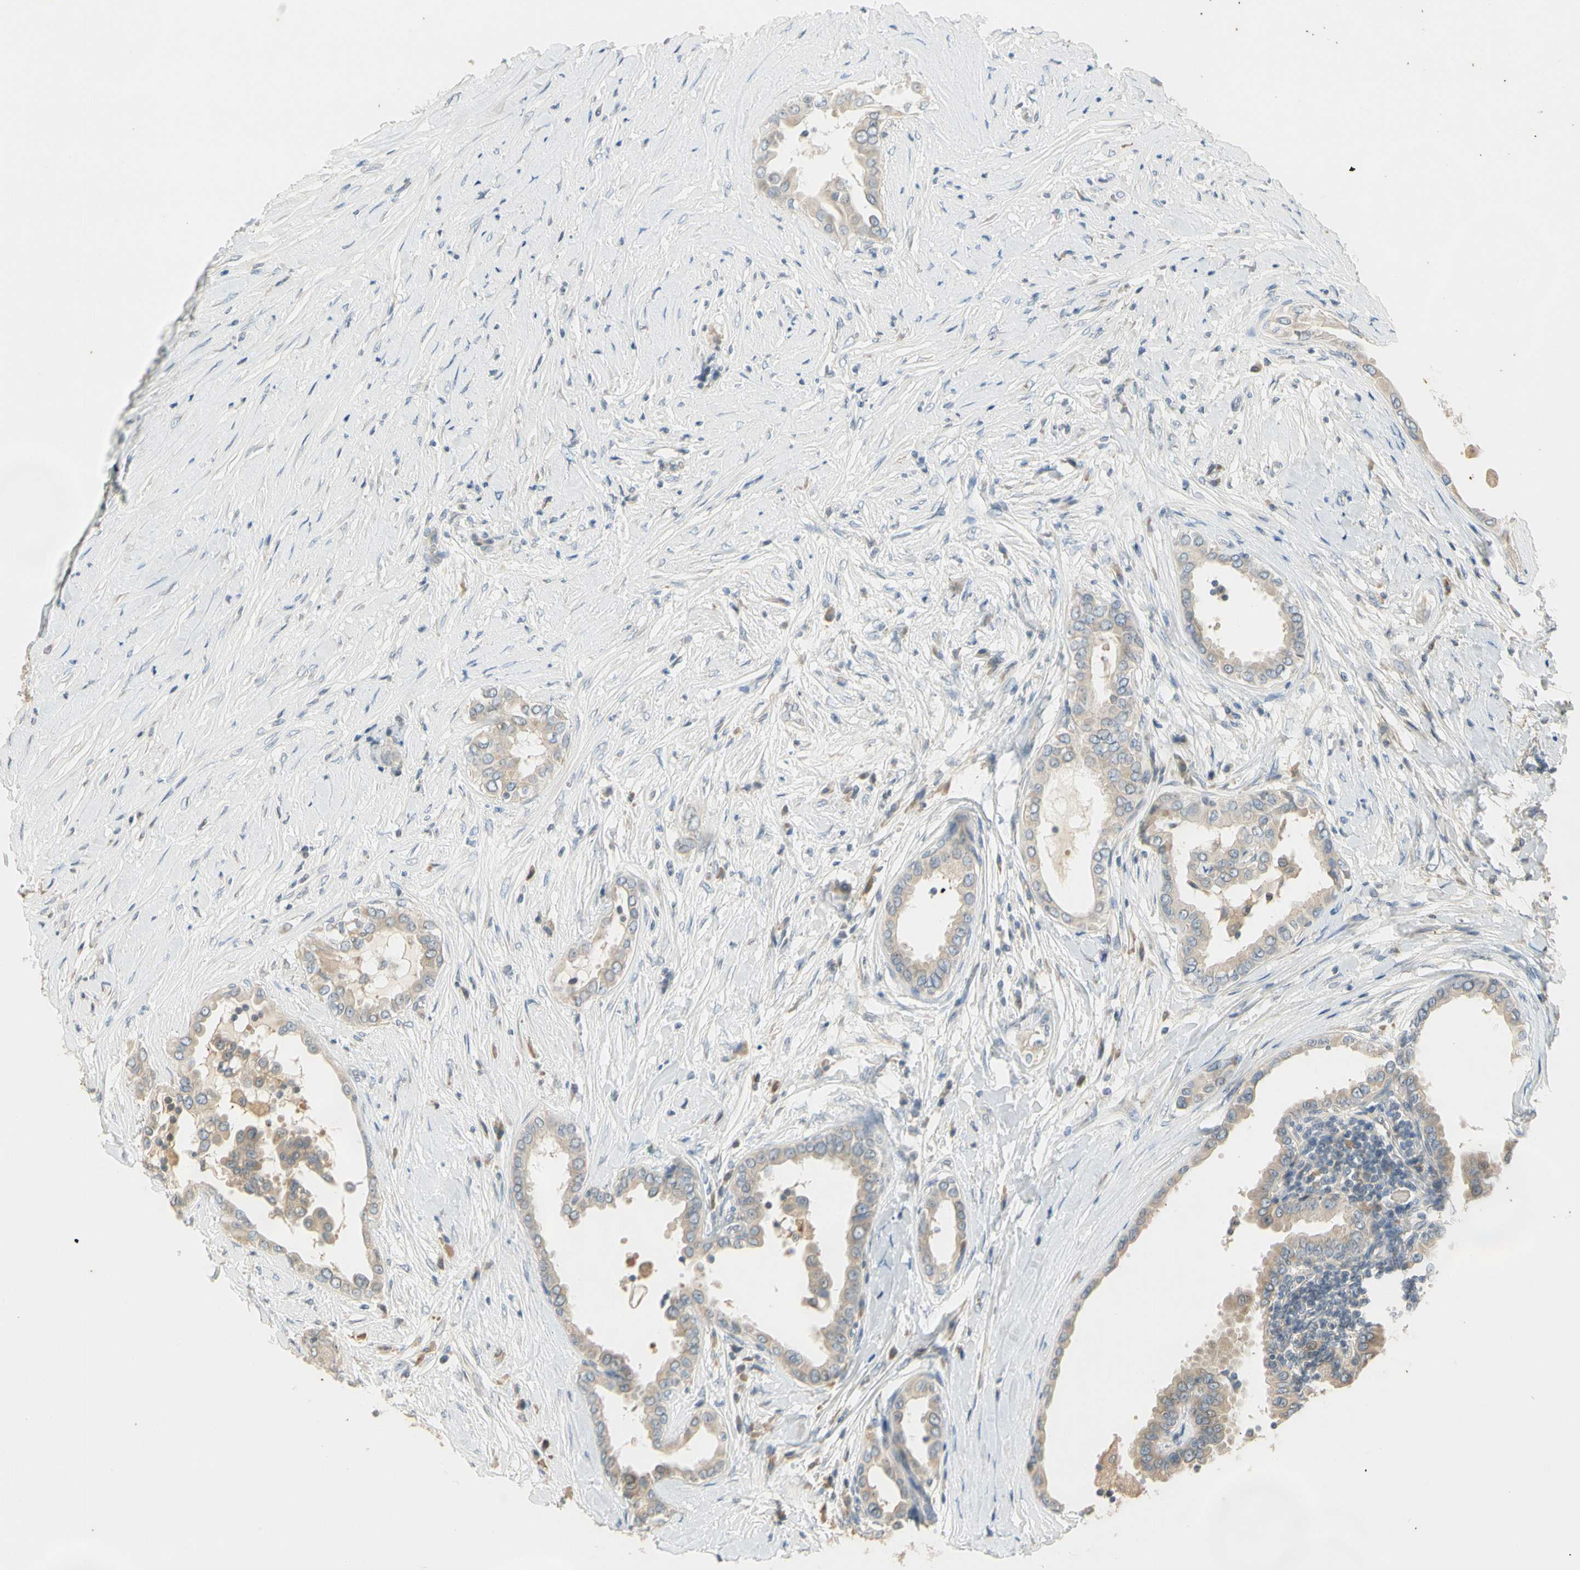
{"staining": {"intensity": "moderate", "quantity": ">75%", "location": "cytoplasmic/membranous"}, "tissue": "thyroid cancer", "cell_type": "Tumor cells", "image_type": "cancer", "snomed": [{"axis": "morphology", "description": "Papillary adenocarcinoma, NOS"}, {"axis": "topography", "description": "Thyroid gland"}], "caption": "Immunohistochemical staining of thyroid papillary adenocarcinoma exhibits moderate cytoplasmic/membranous protein expression in about >75% of tumor cells.", "gene": "ATP2C1", "patient": {"sex": "male", "age": 33}}